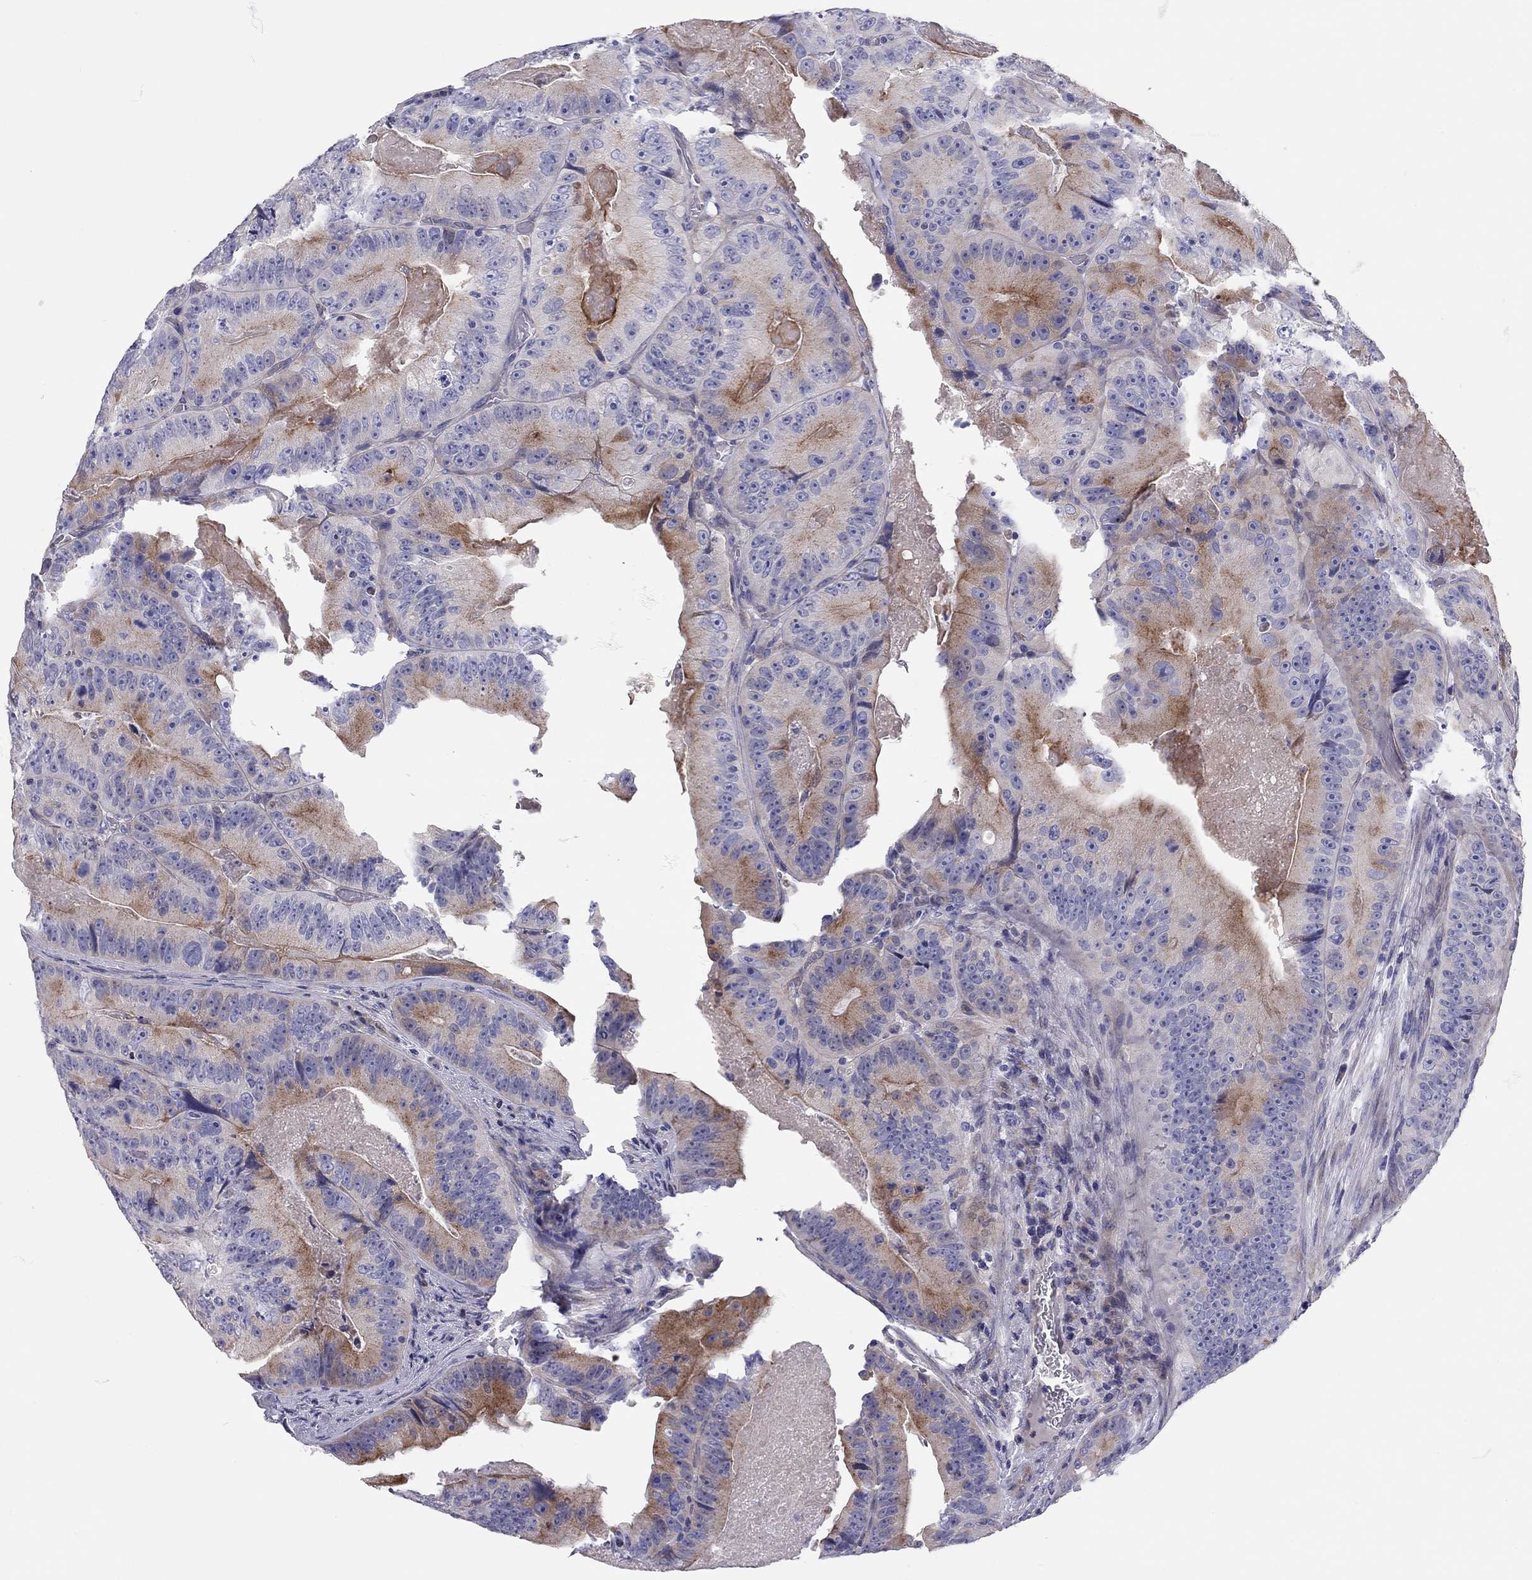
{"staining": {"intensity": "moderate", "quantity": "25%-75%", "location": "cytoplasmic/membranous"}, "tissue": "colorectal cancer", "cell_type": "Tumor cells", "image_type": "cancer", "snomed": [{"axis": "morphology", "description": "Adenocarcinoma, NOS"}, {"axis": "topography", "description": "Colon"}], "caption": "Moderate cytoplasmic/membranous protein expression is appreciated in approximately 25%-75% of tumor cells in colorectal cancer. (DAB IHC, brown staining for protein, blue staining for nuclei).", "gene": "SCARB1", "patient": {"sex": "female", "age": 86}}